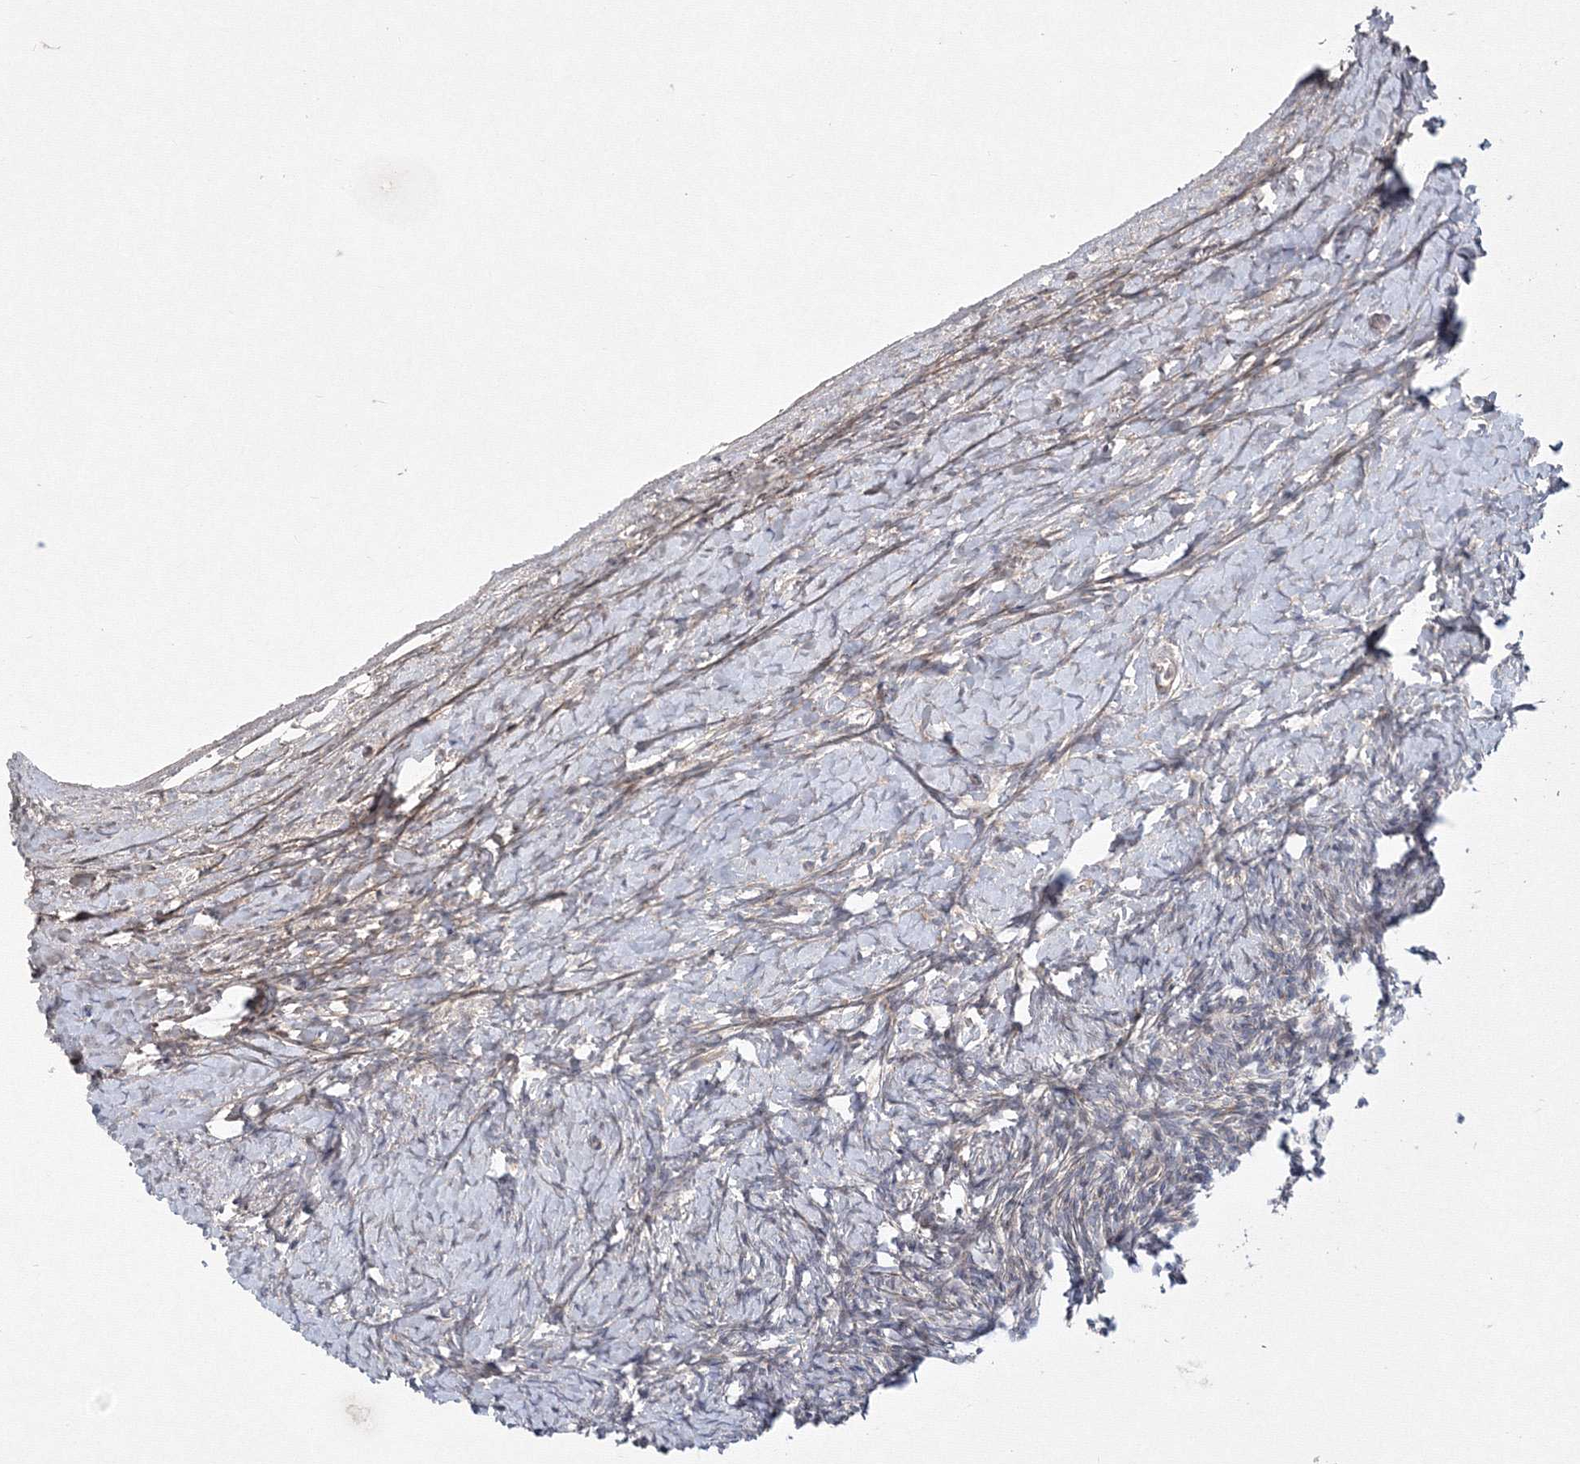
{"staining": {"intensity": "moderate", "quantity": ">75%", "location": "cytoplasmic/membranous,nuclear"}, "tissue": "ovary", "cell_type": "Follicle cells", "image_type": "normal", "snomed": [{"axis": "morphology", "description": "Normal tissue, NOS"}, {"axis": "morphology", "description": "Developmental malformation"}, {"axis": "topography", "description": "Ovary"}], "caption": "A brown stain highlights moderate cytoplasmic/membranous,nuclear positivity of a protein in follicle cells of normal human ovary.", "gene": "WDR49", "patient": {"sex": "female", "age": 39}}